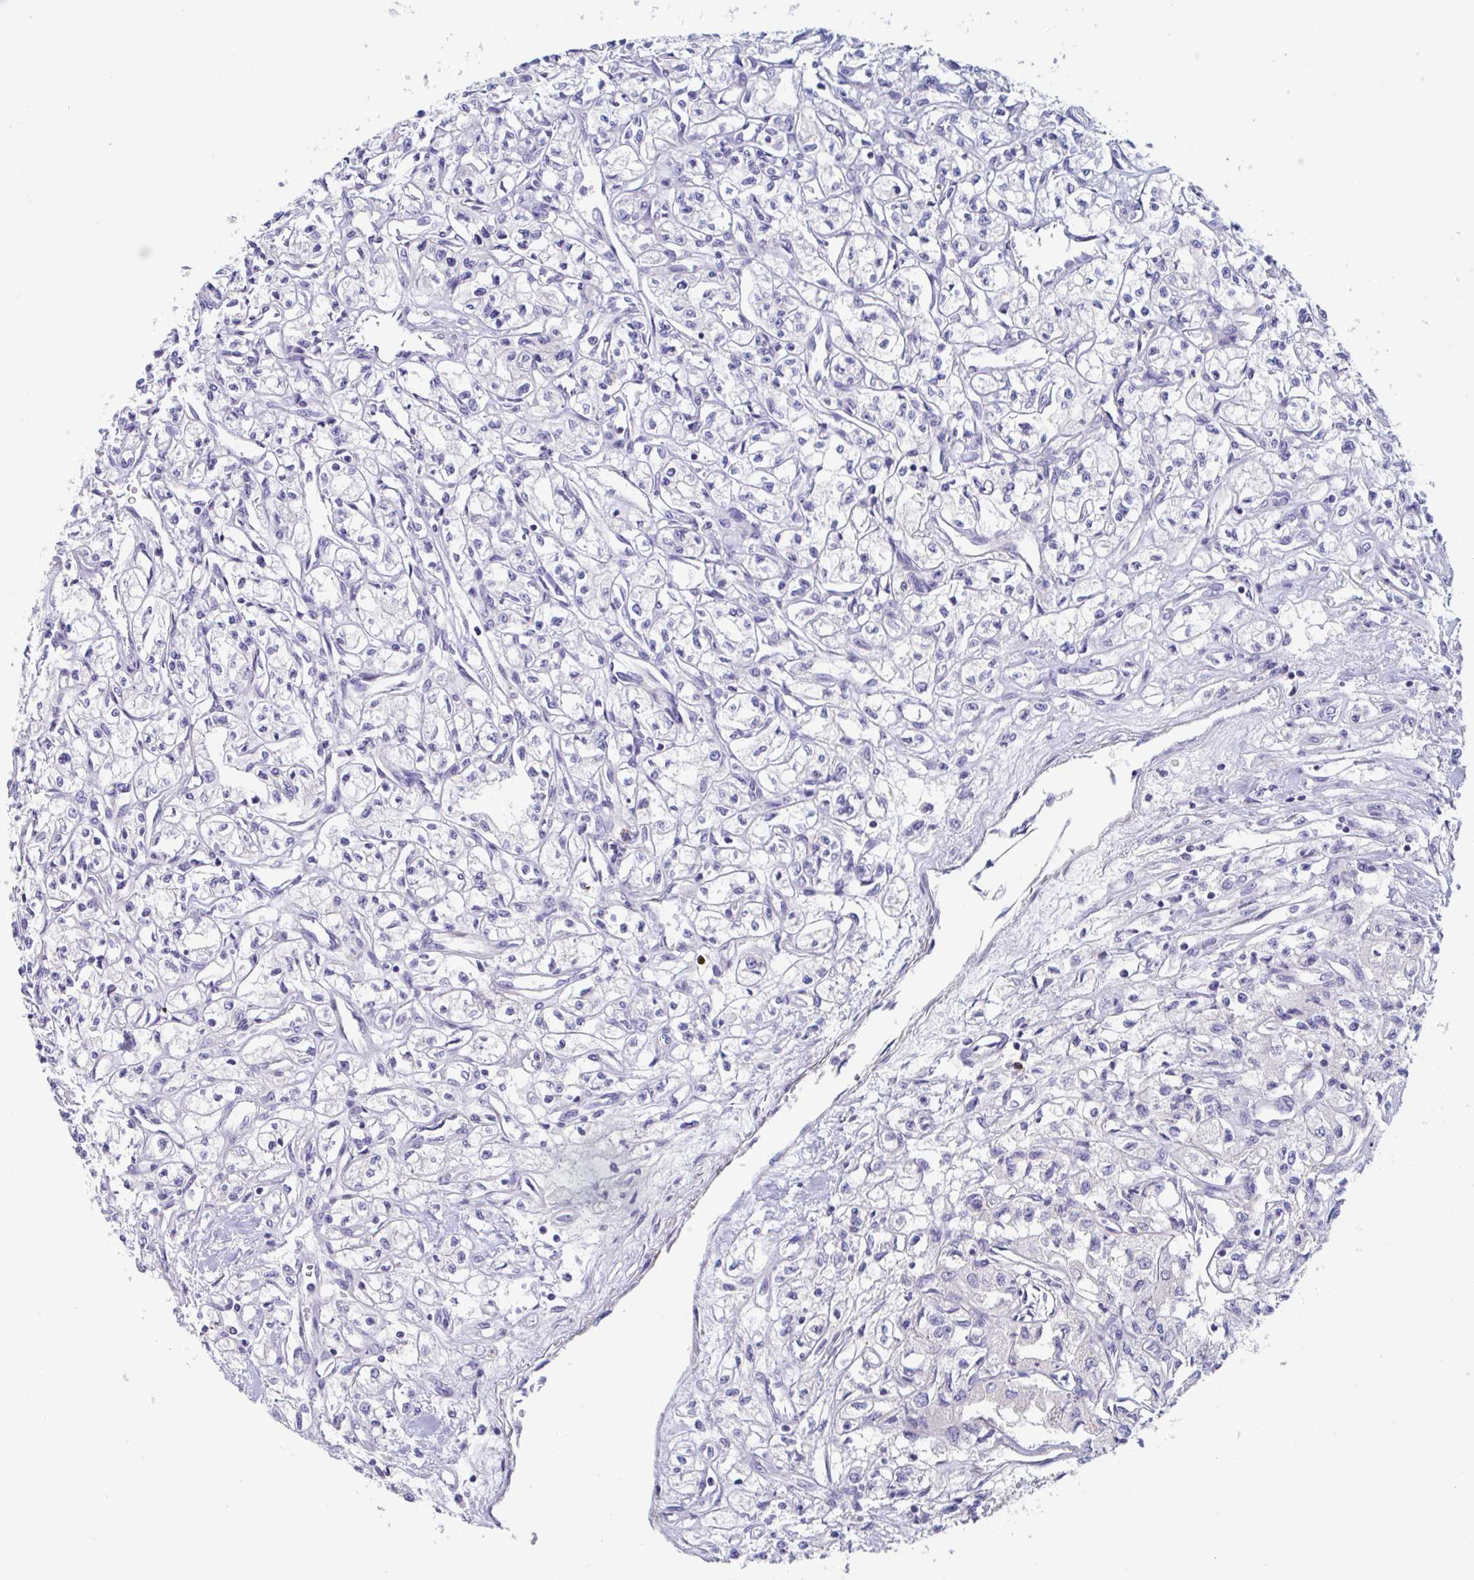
{"staining": {"intensity": "negative", "quantity": "none", "location": "none"}, "tissue": "renal cancer", "cell_type": "Tumor cells", "image_type": "cancer", "snomed": [{"axis": "morphology", "description": "Adenocarcinoma, NOS"}, {"axis": "topography", "description": "Kidney"}], "caption": "Immunohistochemistry of adenocarcinoma (renal) reveals no expression in tumor cells.", "gene": "ZNHIT2", "patient": {"sex": "male", "age": 56}}